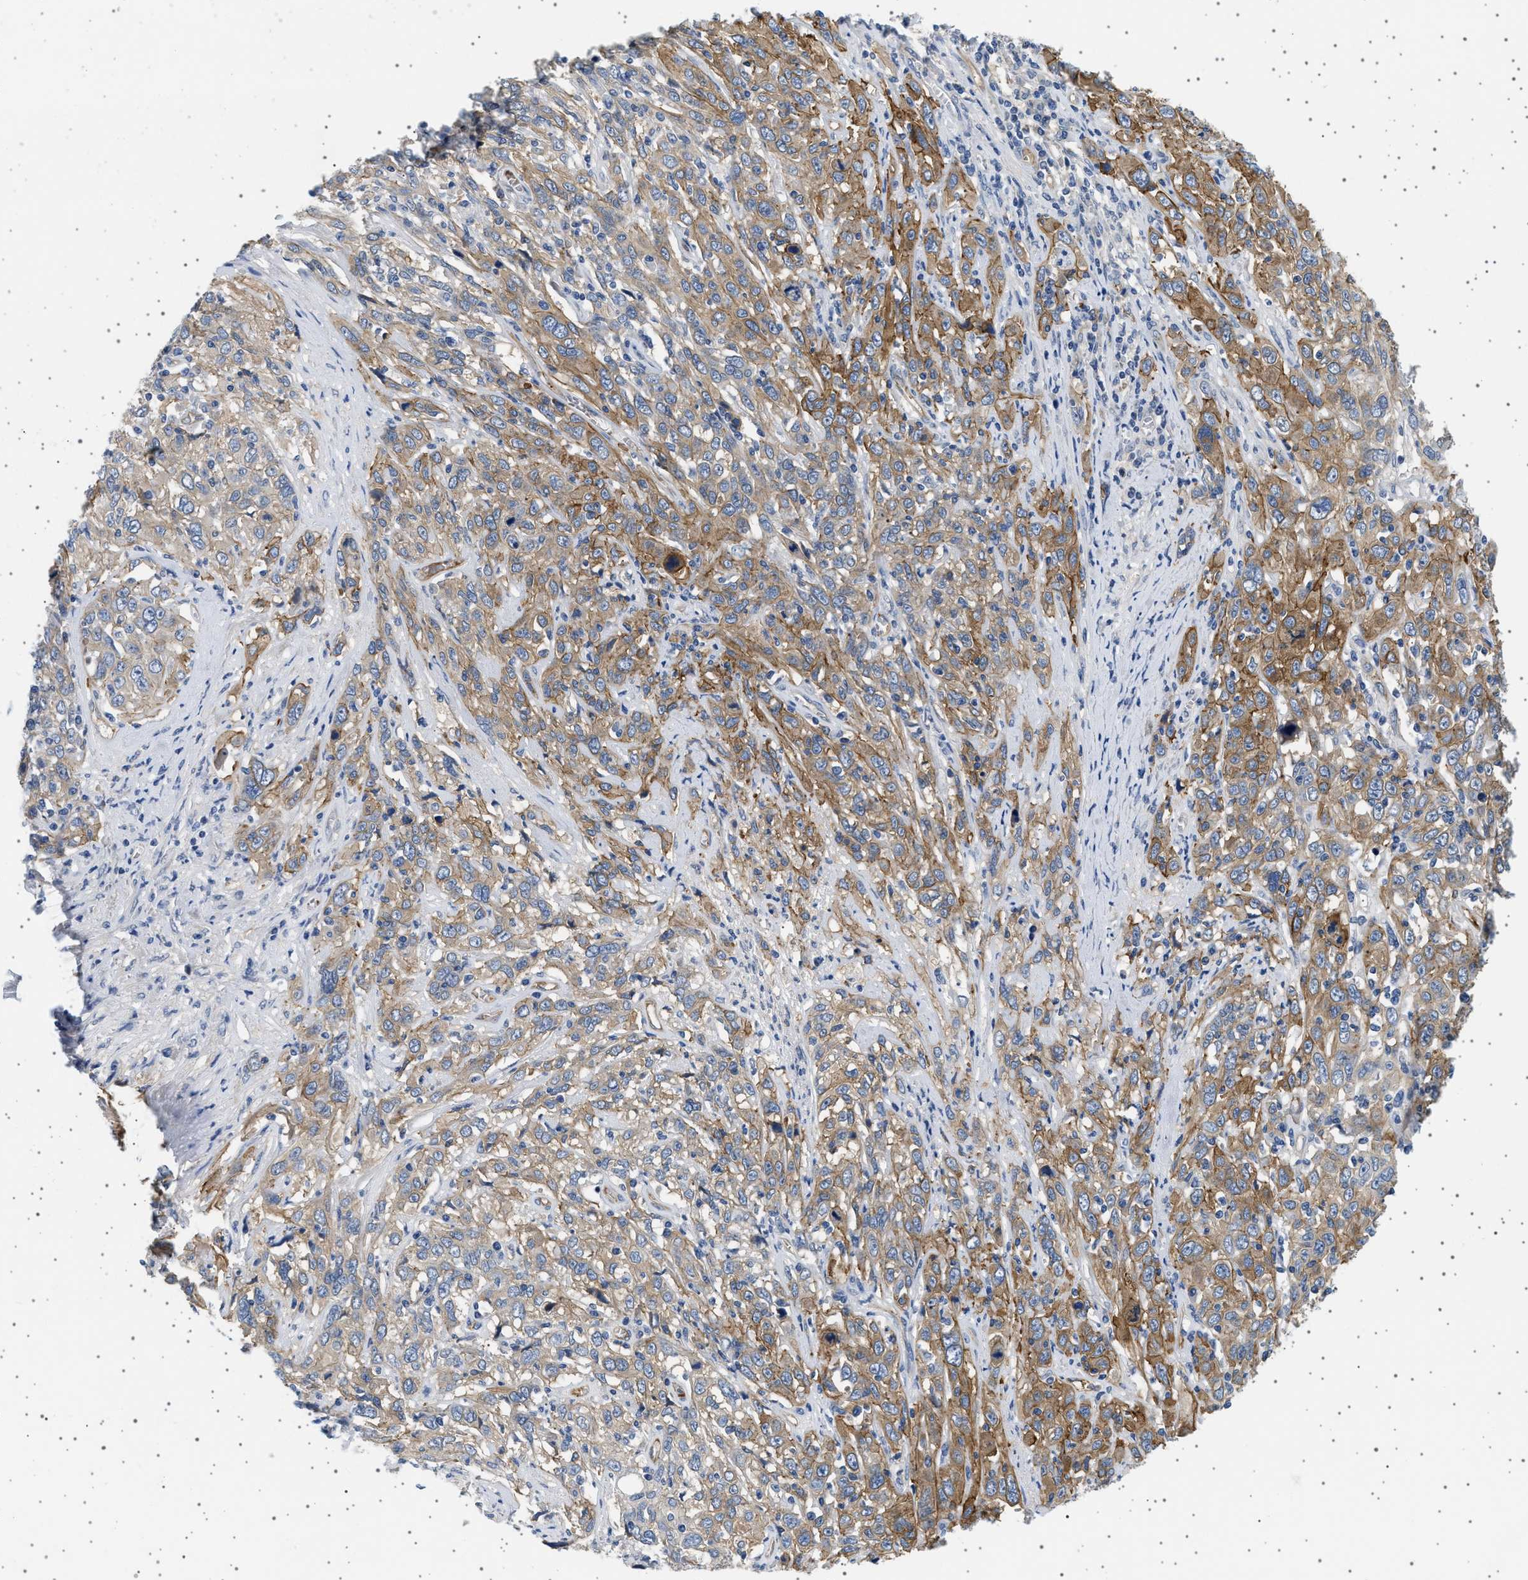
{"staining": {"intensity": "moderate", "quantity": ">75%", "location": "cytoplasmic/membranous"}, "tissue": "cervical cancer", "cell_type": "Tumor cells", "image_type": "cancer", "snomed": [{"axis": "morphology", "description": "Squamous cell carcinoma, NOS"}, {"axis": "topography", "description": "Cervix"}], "caption": "The photomicrograph reveals immunohistochemical staining of cervical cancer. There is moderate cytoplasmic/membranous positivity is present in about >75% of tumor cells.", "gene": "PLPP6", "patient": {"sex": "female", "age": 46}}